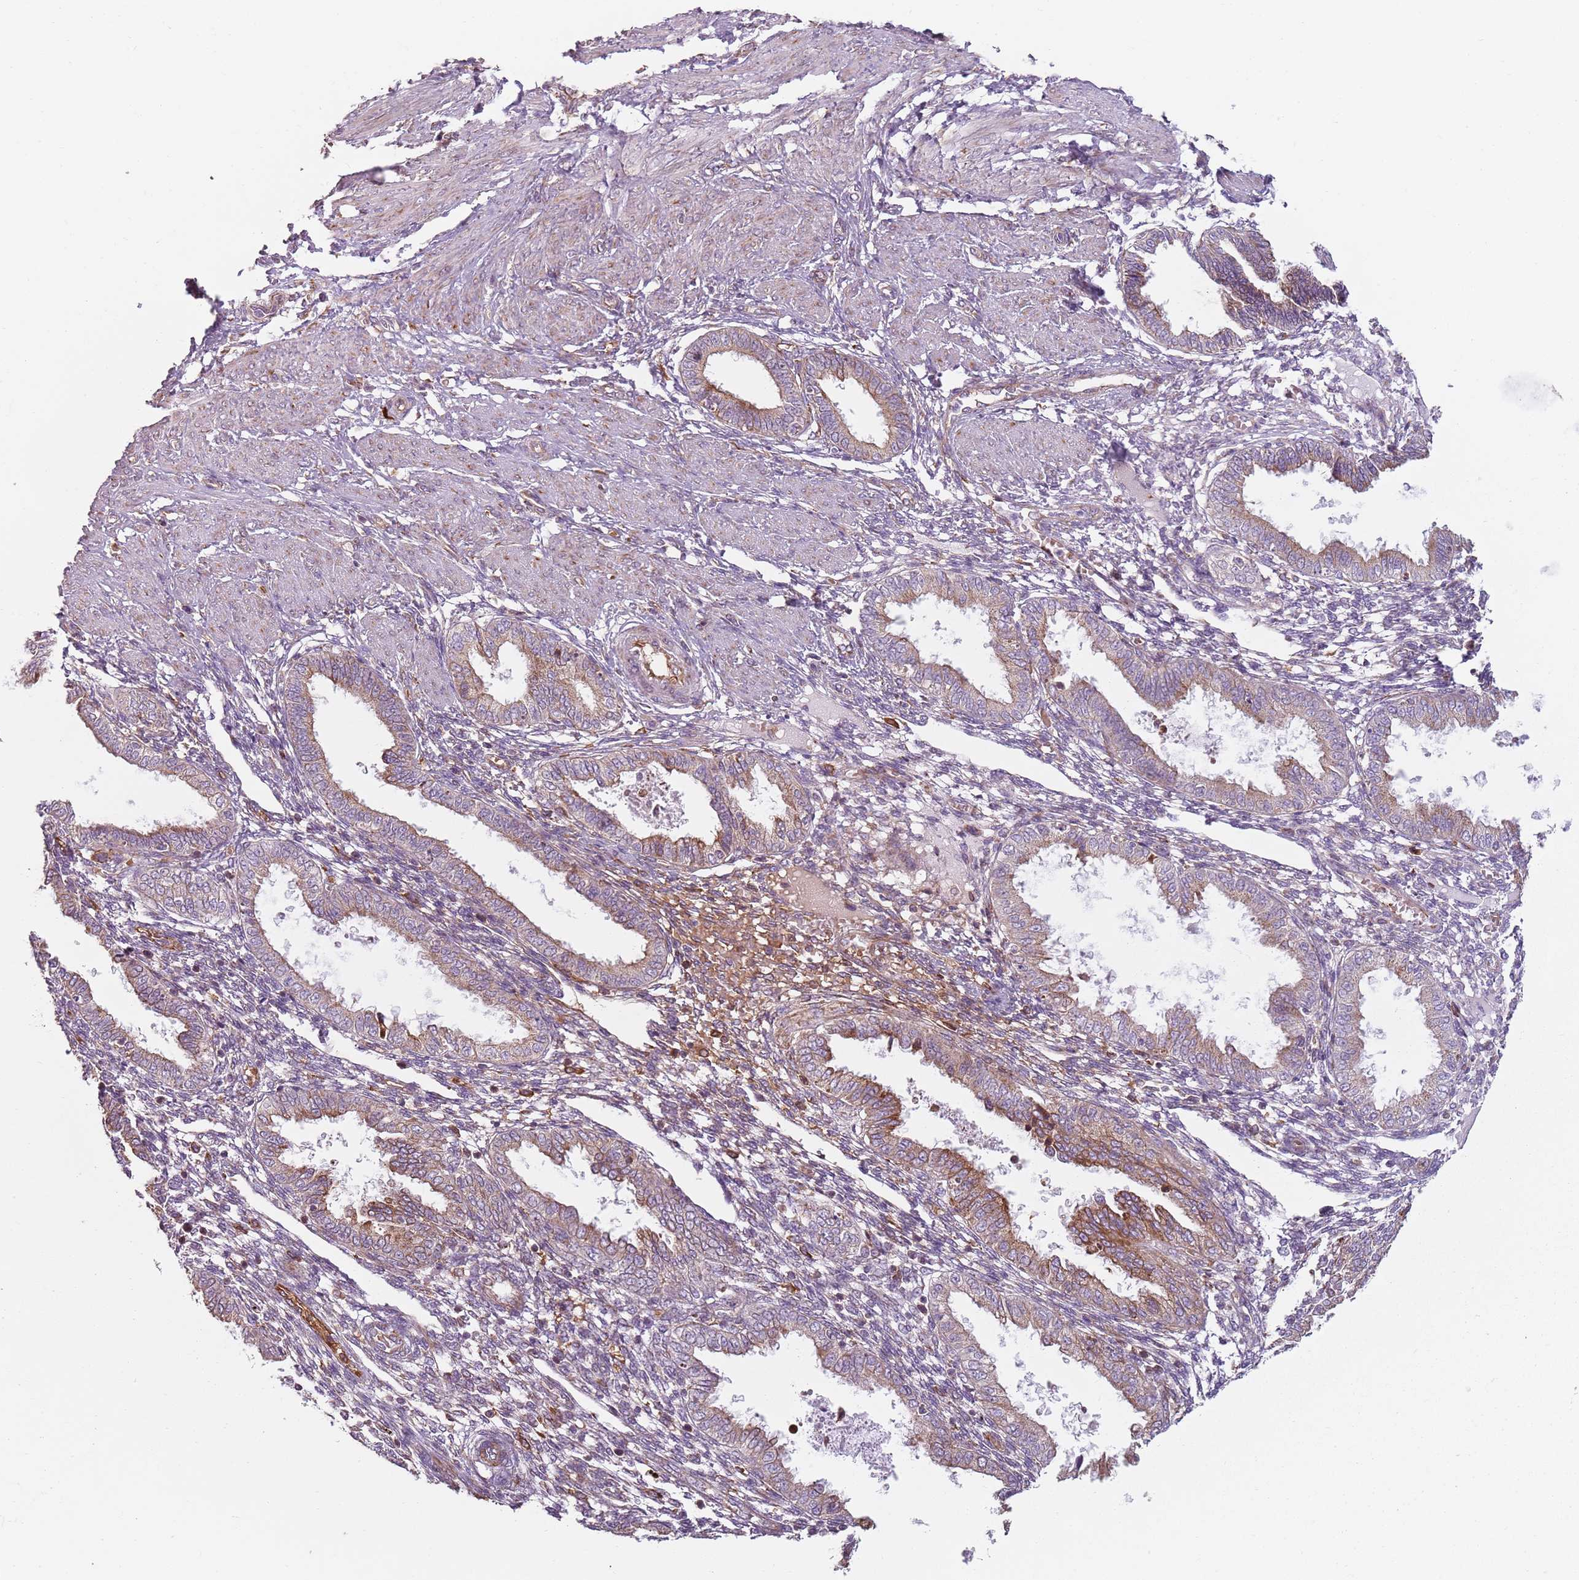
{"staining": {"intensity": "weak", "quantity": "<25%", "location": "cytoplasmic/membranous"}, "tissue": "endometrium", "cell_type": "Cells in endometrial stroma", "image_type": "normal", "snomed": [{"axis": "morphology", "description": "Normal tissue, NOS"}, {"axis": "topography", "description": "Endometrium"}], "caption": "Immunohistochemistry micrograph of normal endometrium: endometrium stained with DAB (3,3'-diaminobenzidine) exhibits no significant protein positivity in cells in endometrial stroma.", "gene": "SPATA2", "patient": {"sex": "female", "age": 33}}